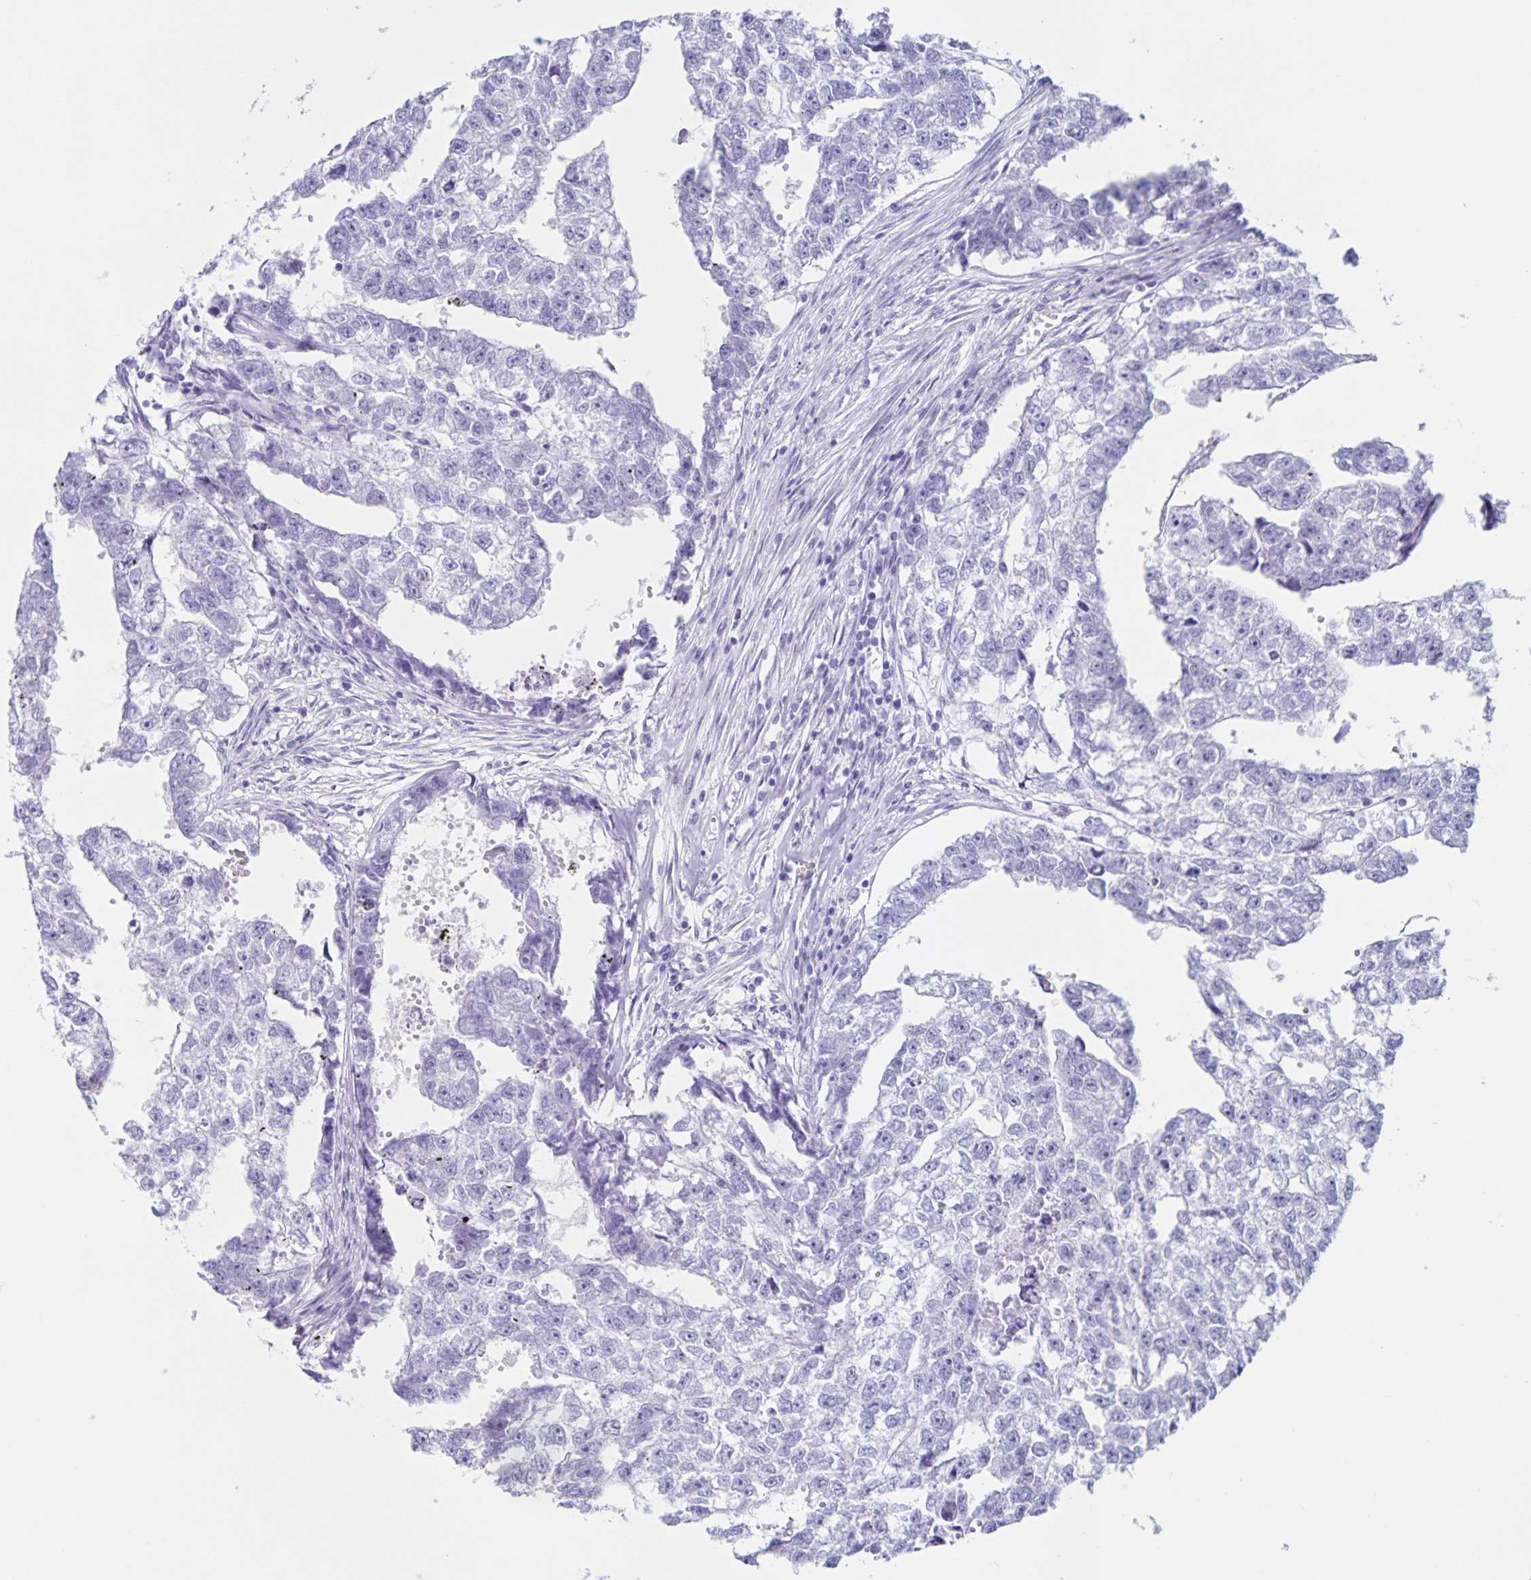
{"staining": {"intensity": "negative", "quantity": "none", "location": "none"}, "tissue": "testis cancer", "cell_type": "Tumor cells", "image_type": "cancer", "snomed": [{"axis": "morphology", "description": "Carcinoma, Embryonal, NOS"}, {"axis": "morphology", "description": "Teratoma, malignant, NOS"}, {"axis": "topography", "description": "Testis"}], "caption": "This is a photomicrograph of immunohistochemistry (IHC) staining of testis cancer (teratoma (malignant)), which shows no staining in tumor cells. The staining was performed using DAB (3,3'-diaminobenzidine) to visualize the protein expression in brown, while the nuclei were stained in blue with hematoxylin (Magnification: 20x).", "gene": "C12orf56", "patient": {"sex": "male", "age": 44}}